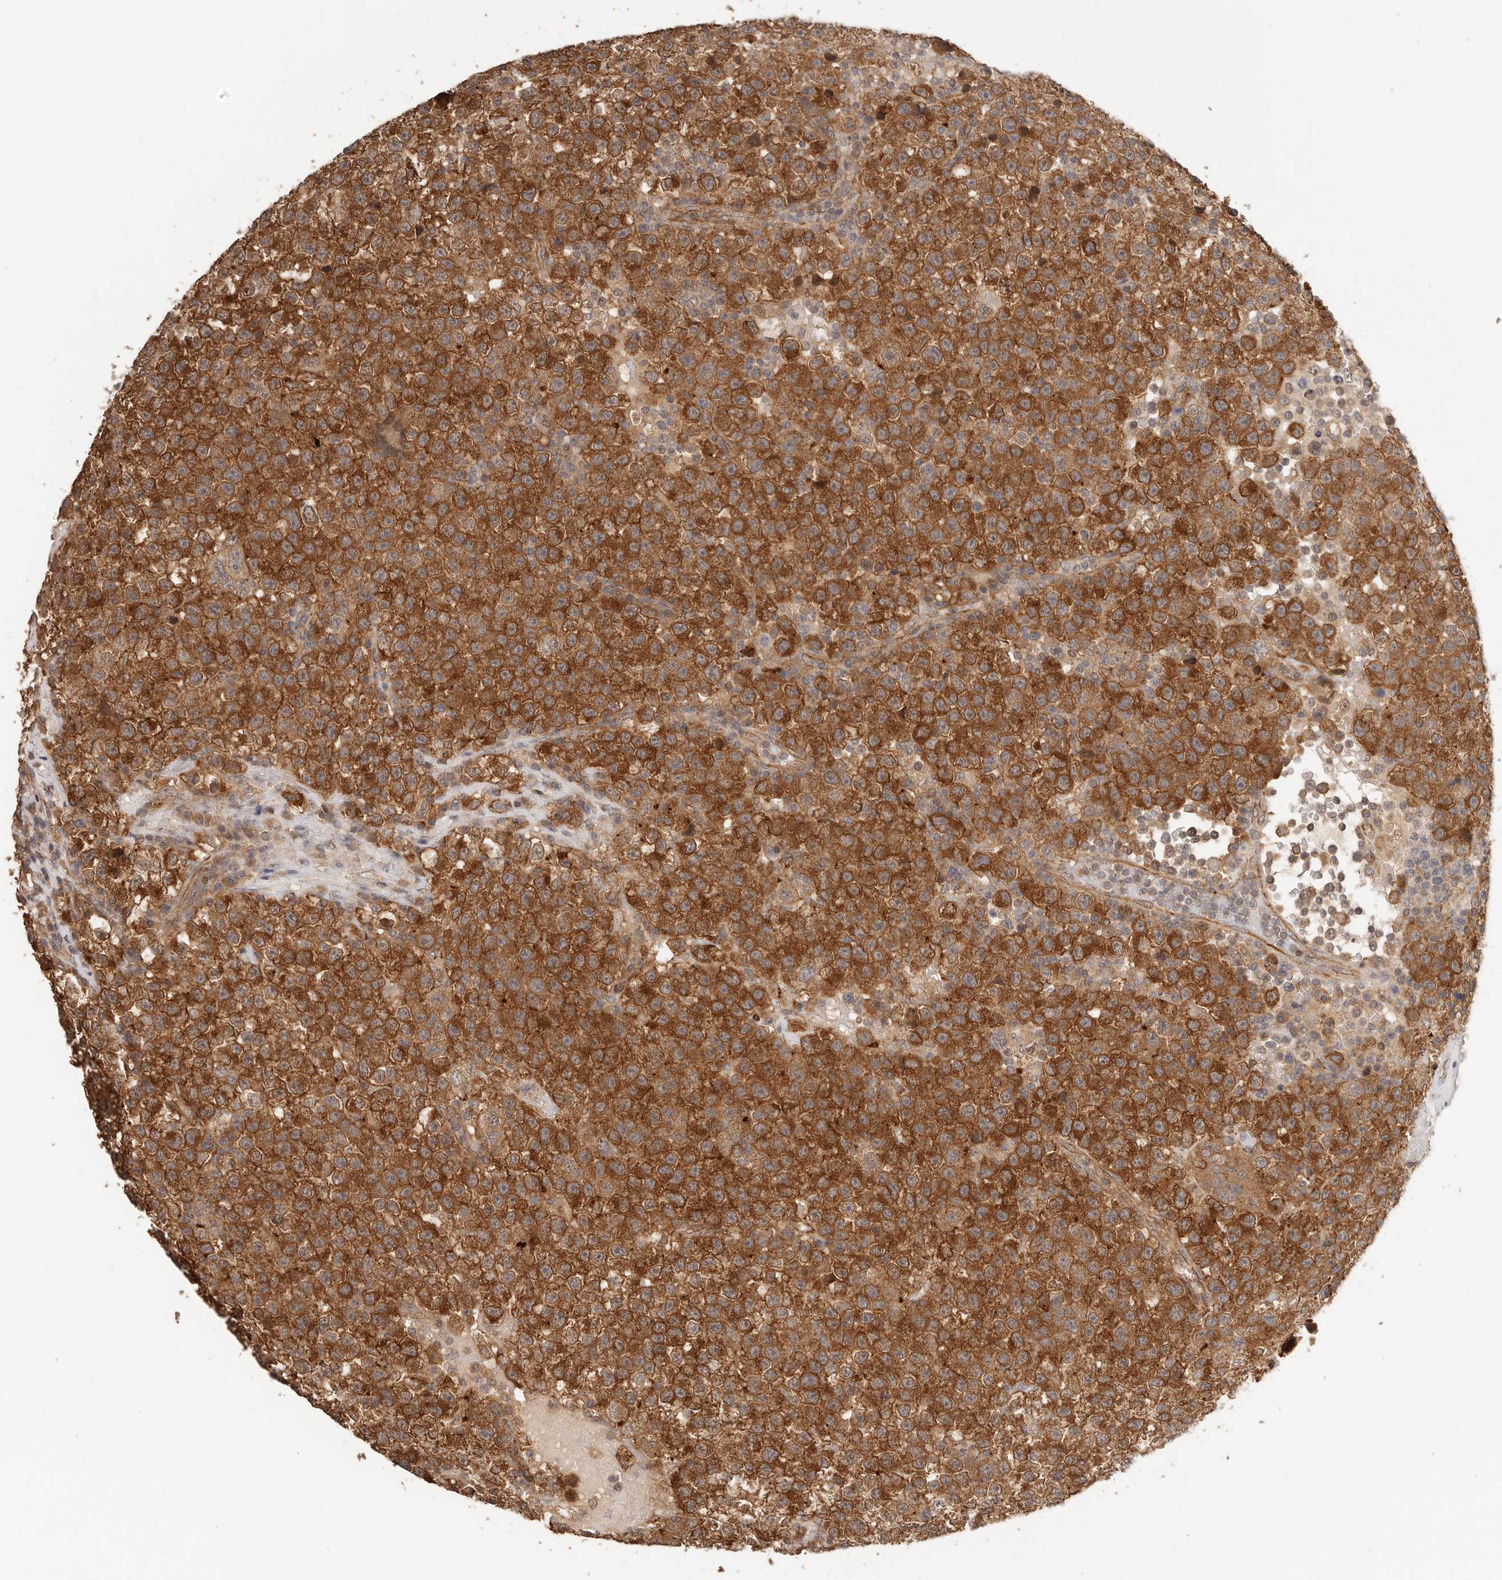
{"staining": {"intensity": "strong", "quantity": ">75%", "location": "cytoplasmic/membranous"}, "tissue": "testis cancer", "cell_type": "Tumor cells", "image_type": "cancer", "snomed": [{"axis": "morphology", "description": "Seminoma, NOS"}, {"axis": "topography", "description": "Testis"}], "caption": "The image shows a brown stain indicating the presence of a protein in the cytoplasmic/membranous of tumor cells in testis seminoma.", "gene": "AFDN", "patient": {"sex": "male", "age": 22}}